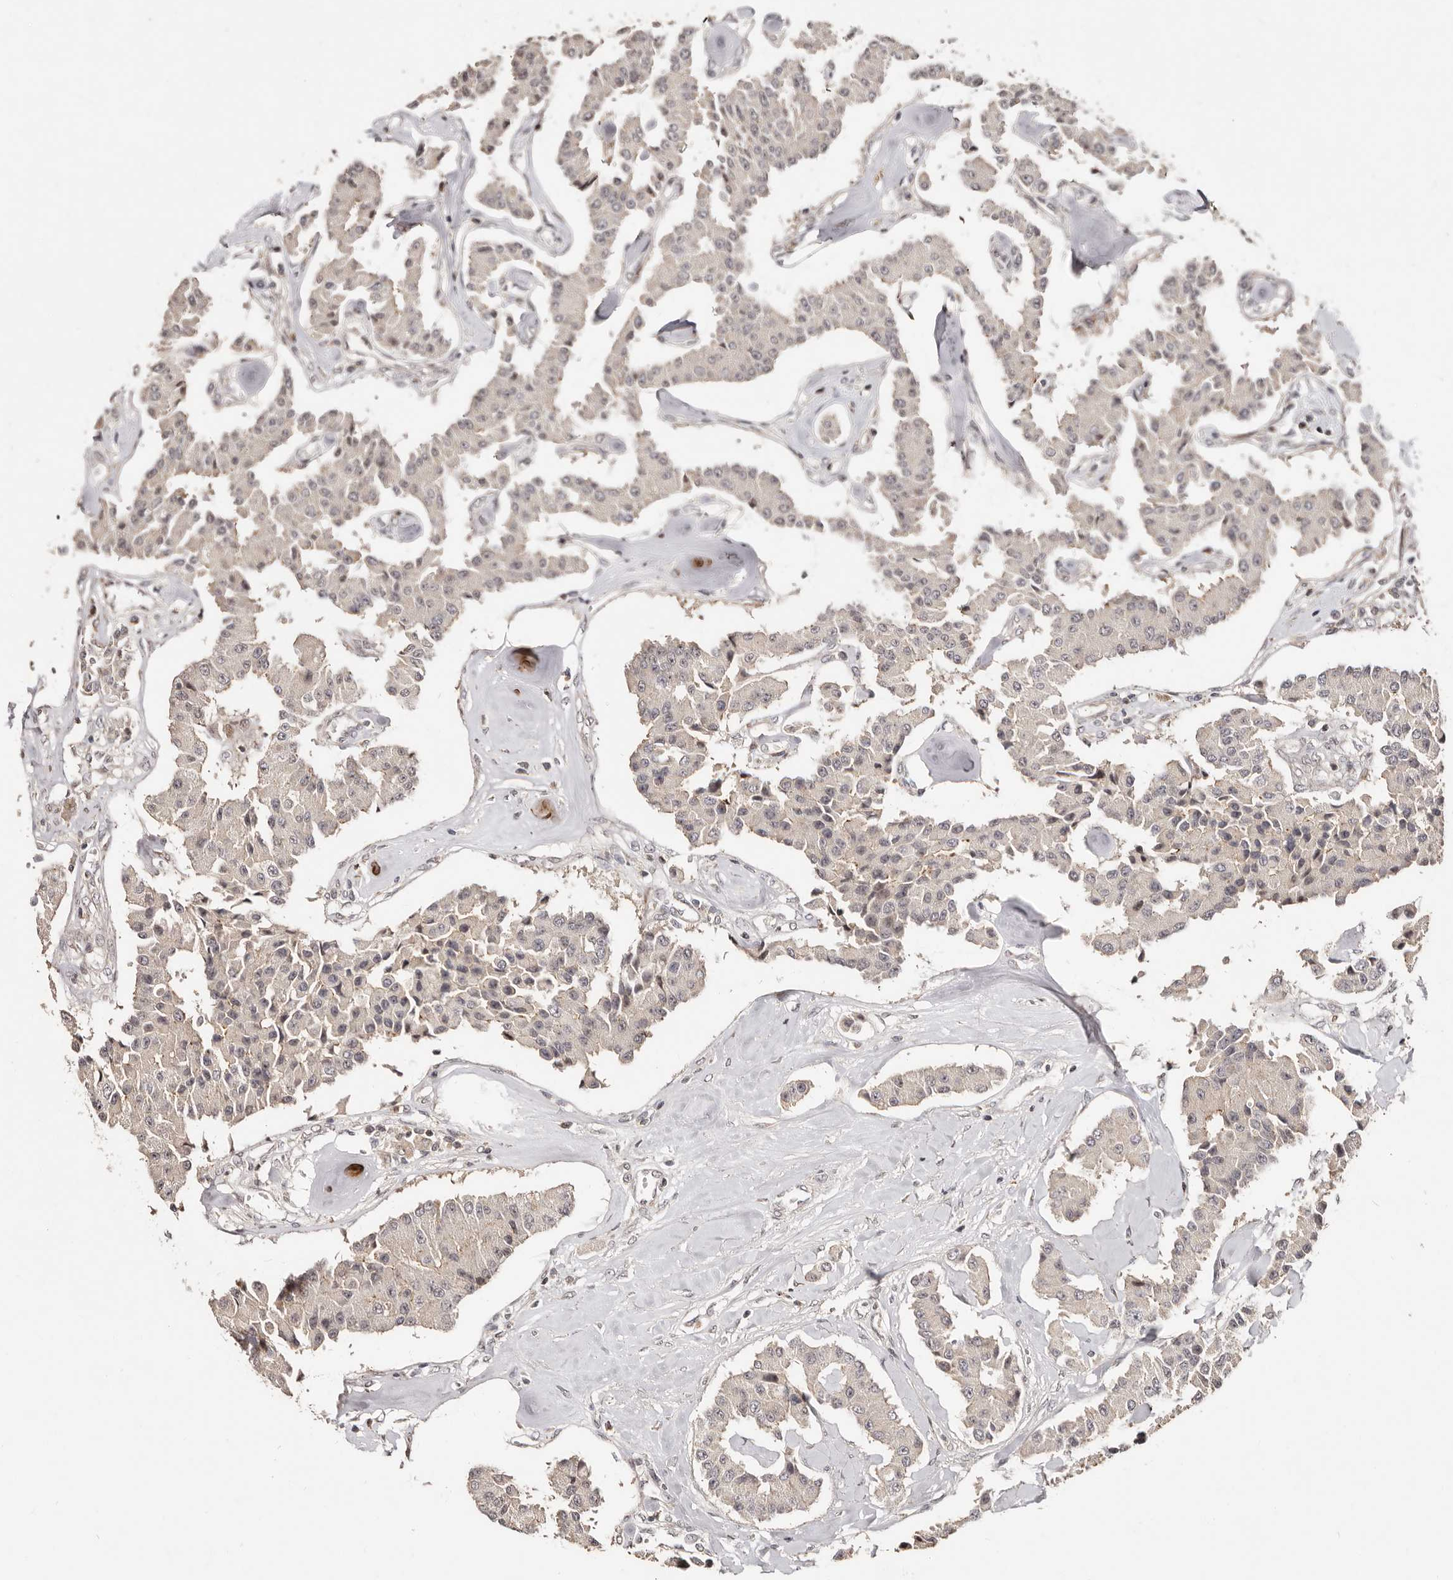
{"staining": {"intensity": "negative", "quantity": "none", "location": "none"}, "tissue": "carcinoid", "cell_type": "Tumor cells", "image_type": "cancer", "snomed": [{"axis": "morphology", "description": "Carcinoid, malignant, NOS"}, {"axis": "topography", "description": "Pancreas"}], "caption": "This is an immunohistochemistry (IHC) image of carcinoid. There is no positivity in tumor cells.", "gene": "SRCAP", "patient": {"sex": "male", "age": 41}}